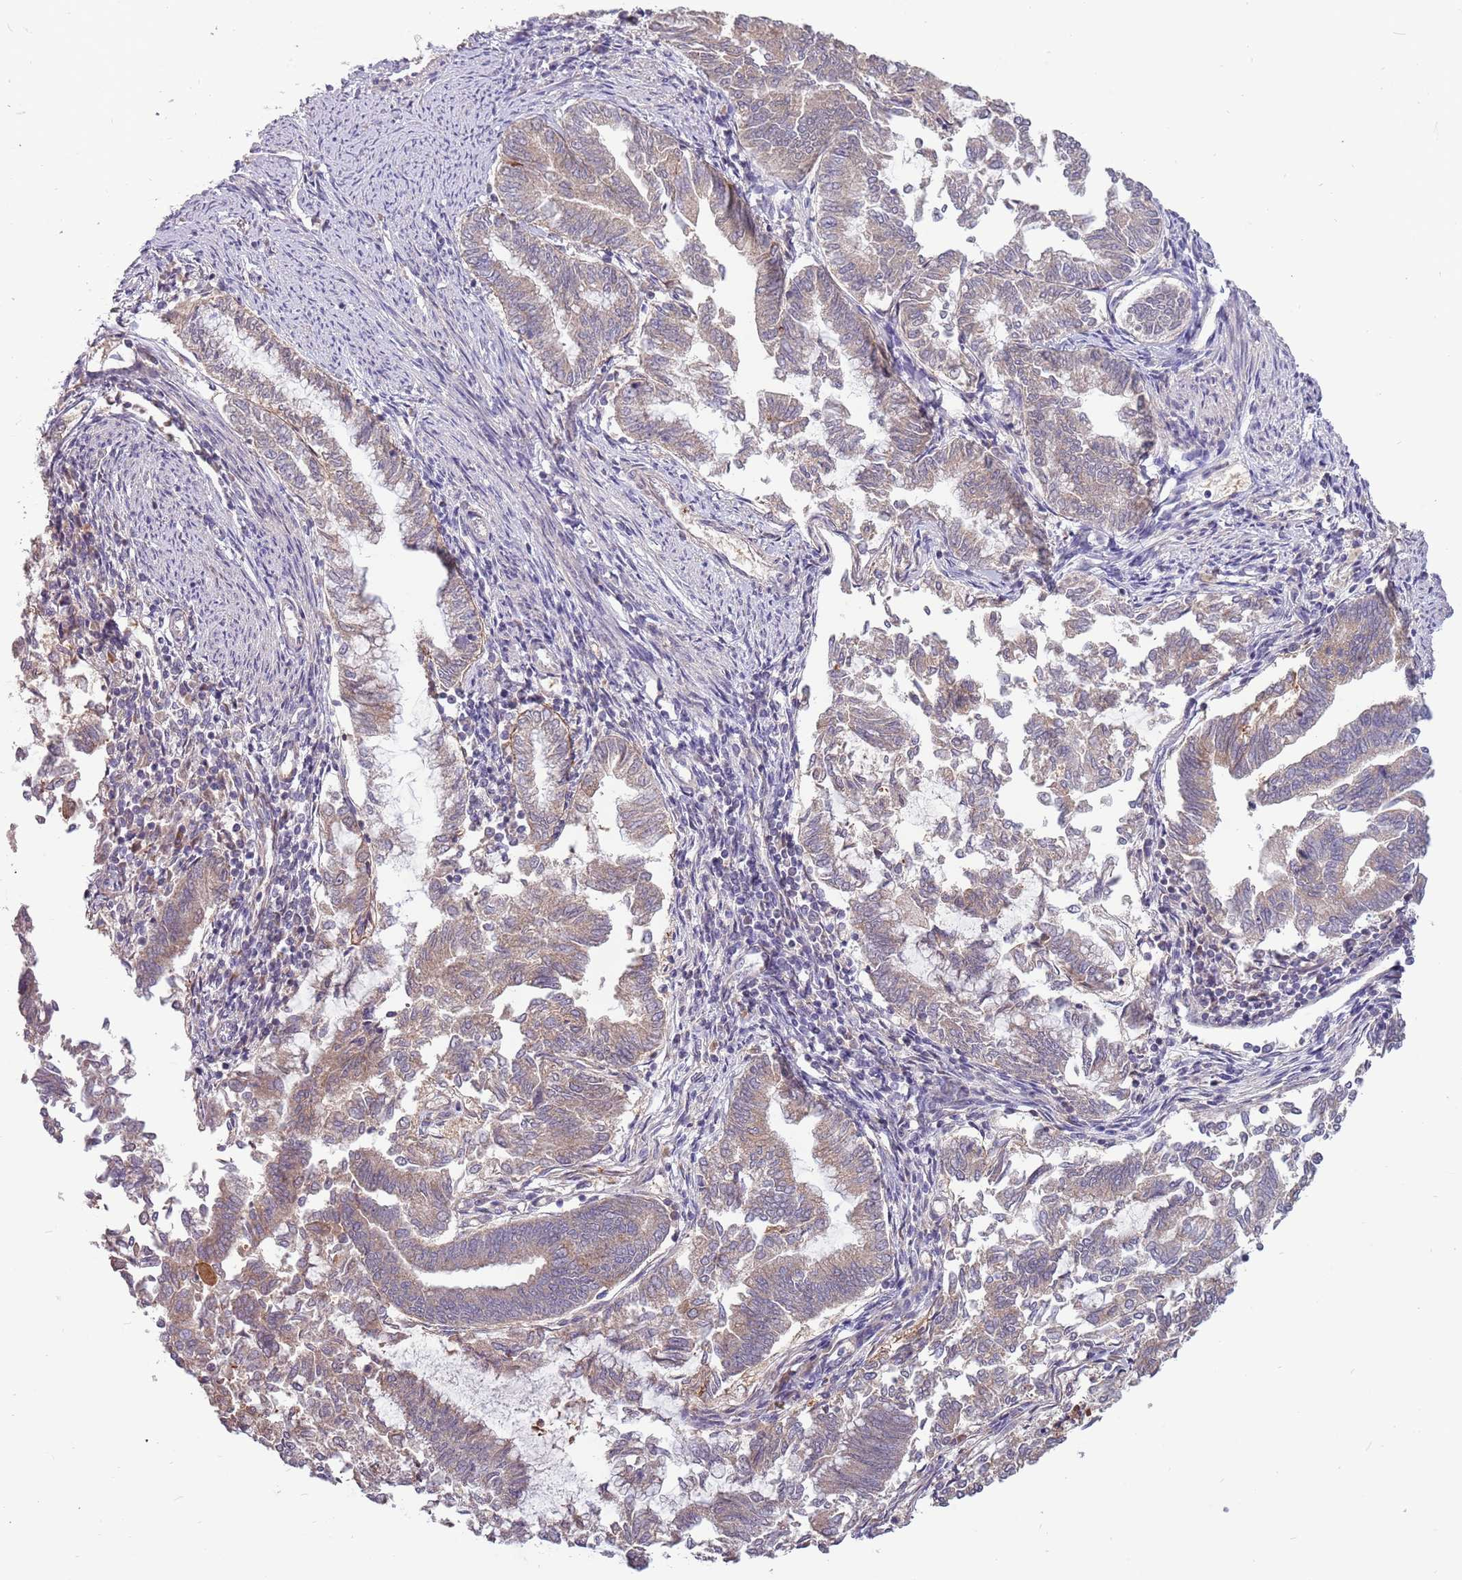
{"staining": {"intensity": "weak", "quantity": "<25%", "location": "cytoplasmic/membranous"}, "tissue": "endometrial cancer", "cell_type": "Tumor cells", "image_type": "cancer", "snomed": [{"axis": "morphology", "description": "Adenocarcinoma, NOS"}, {"axis": "topography", "description": "Endometrium"}], "caption": "This micrograph is of endometrial cancer stained with IHC to label a protein in brown with the nuclei are counter-stained blue. There is no staining in tumor cells.", "gene": "RNF181", "patient": {"sex": "female", "age": 79}}